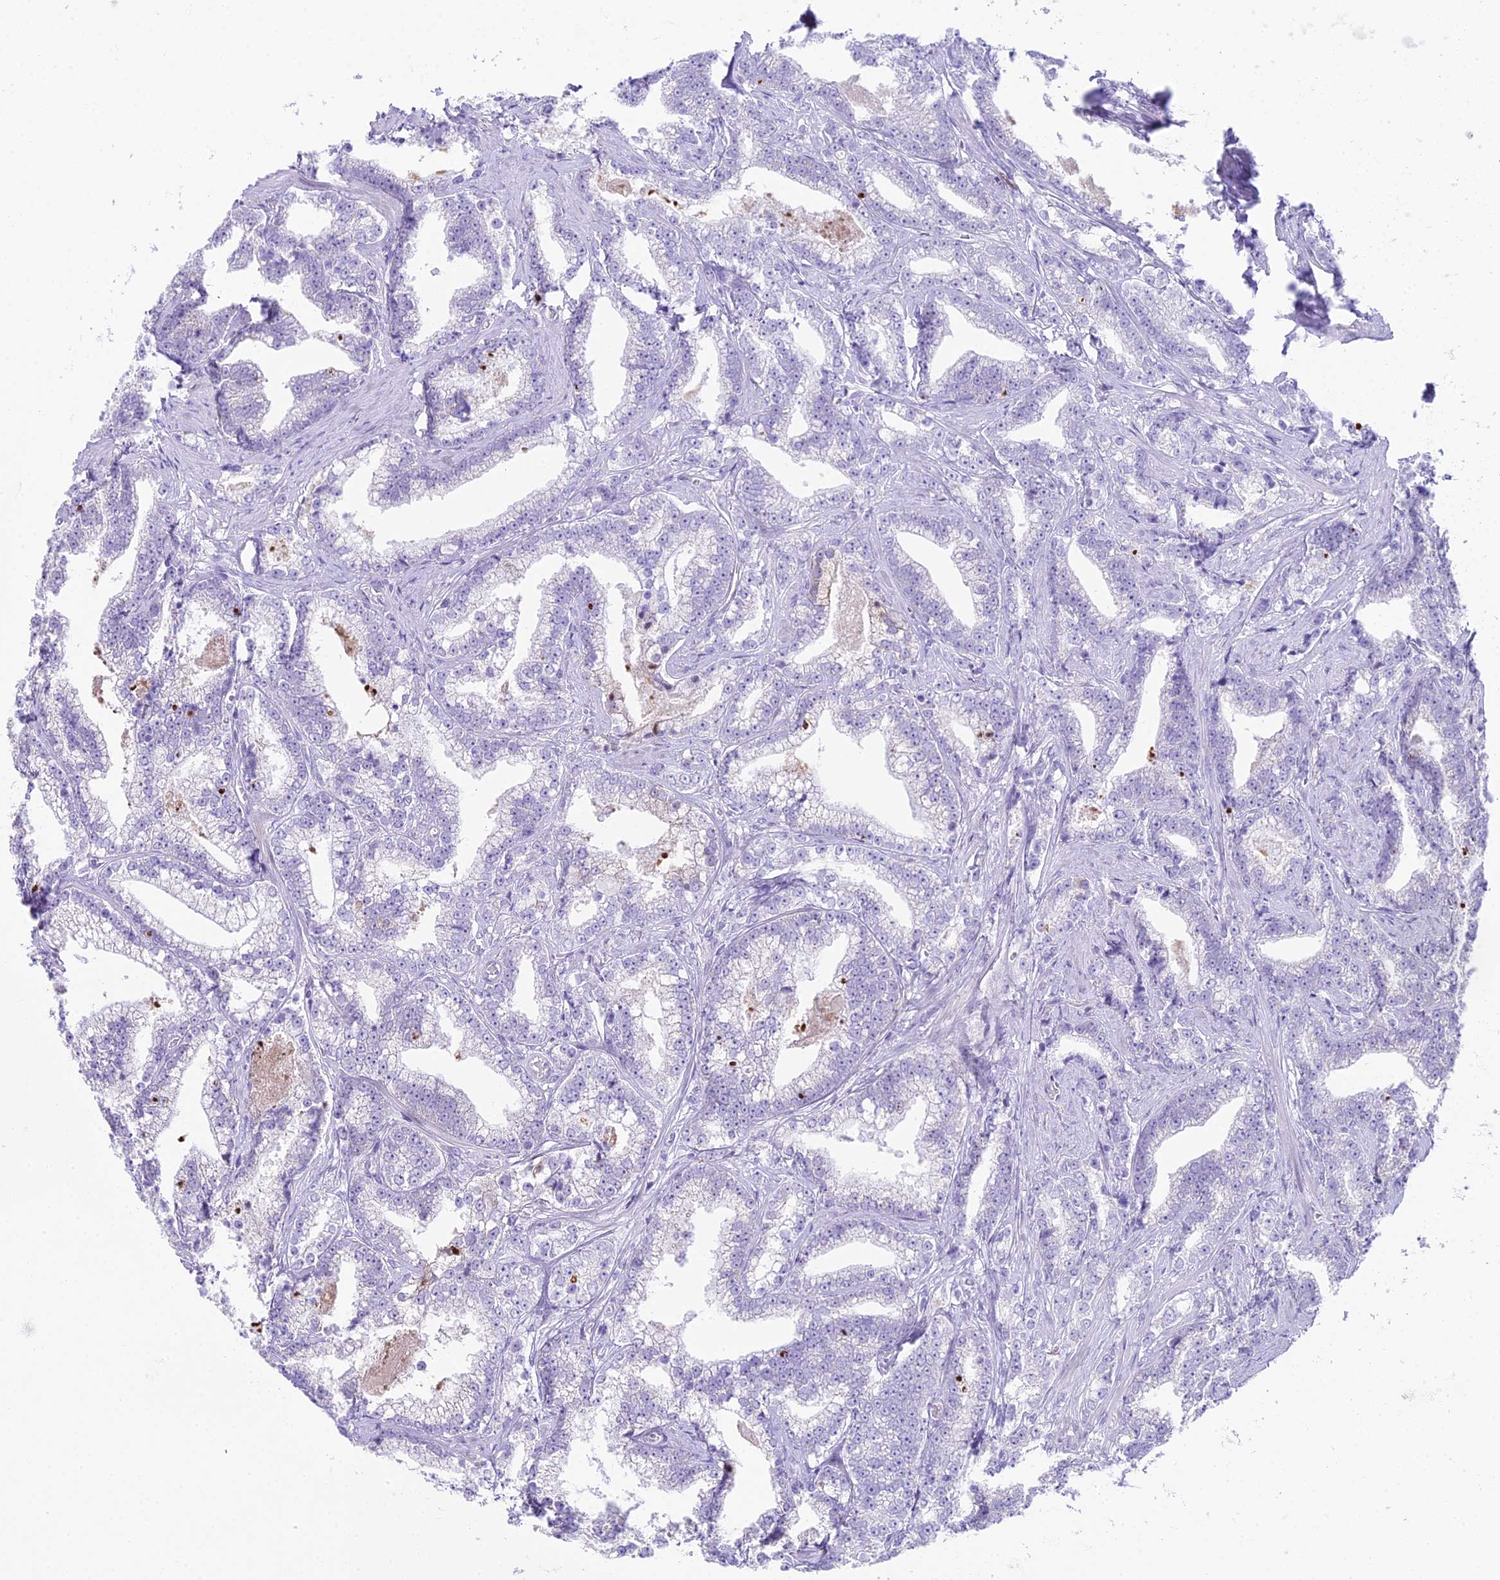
{"staining": {"intensity": "negative", "quantity": "none", "location": "none"}, "tissue": "prostate cancer", "cell_type": "Tumor cells", "image_type": "cancer", "snomed": [{"axis": "morphology", "description": "Adenocarcinoma, High grade"}, {"axis": "topography", "description": "Prostate and seminal vesicle, NOS"}], "caption": "This is an immunohistochemistry (IHC) histopathology image of human prostate cancer. There is no expression in tumor cells.", "gene": "CC2D2A", "patient": {"sex": "male", "age": 67}}